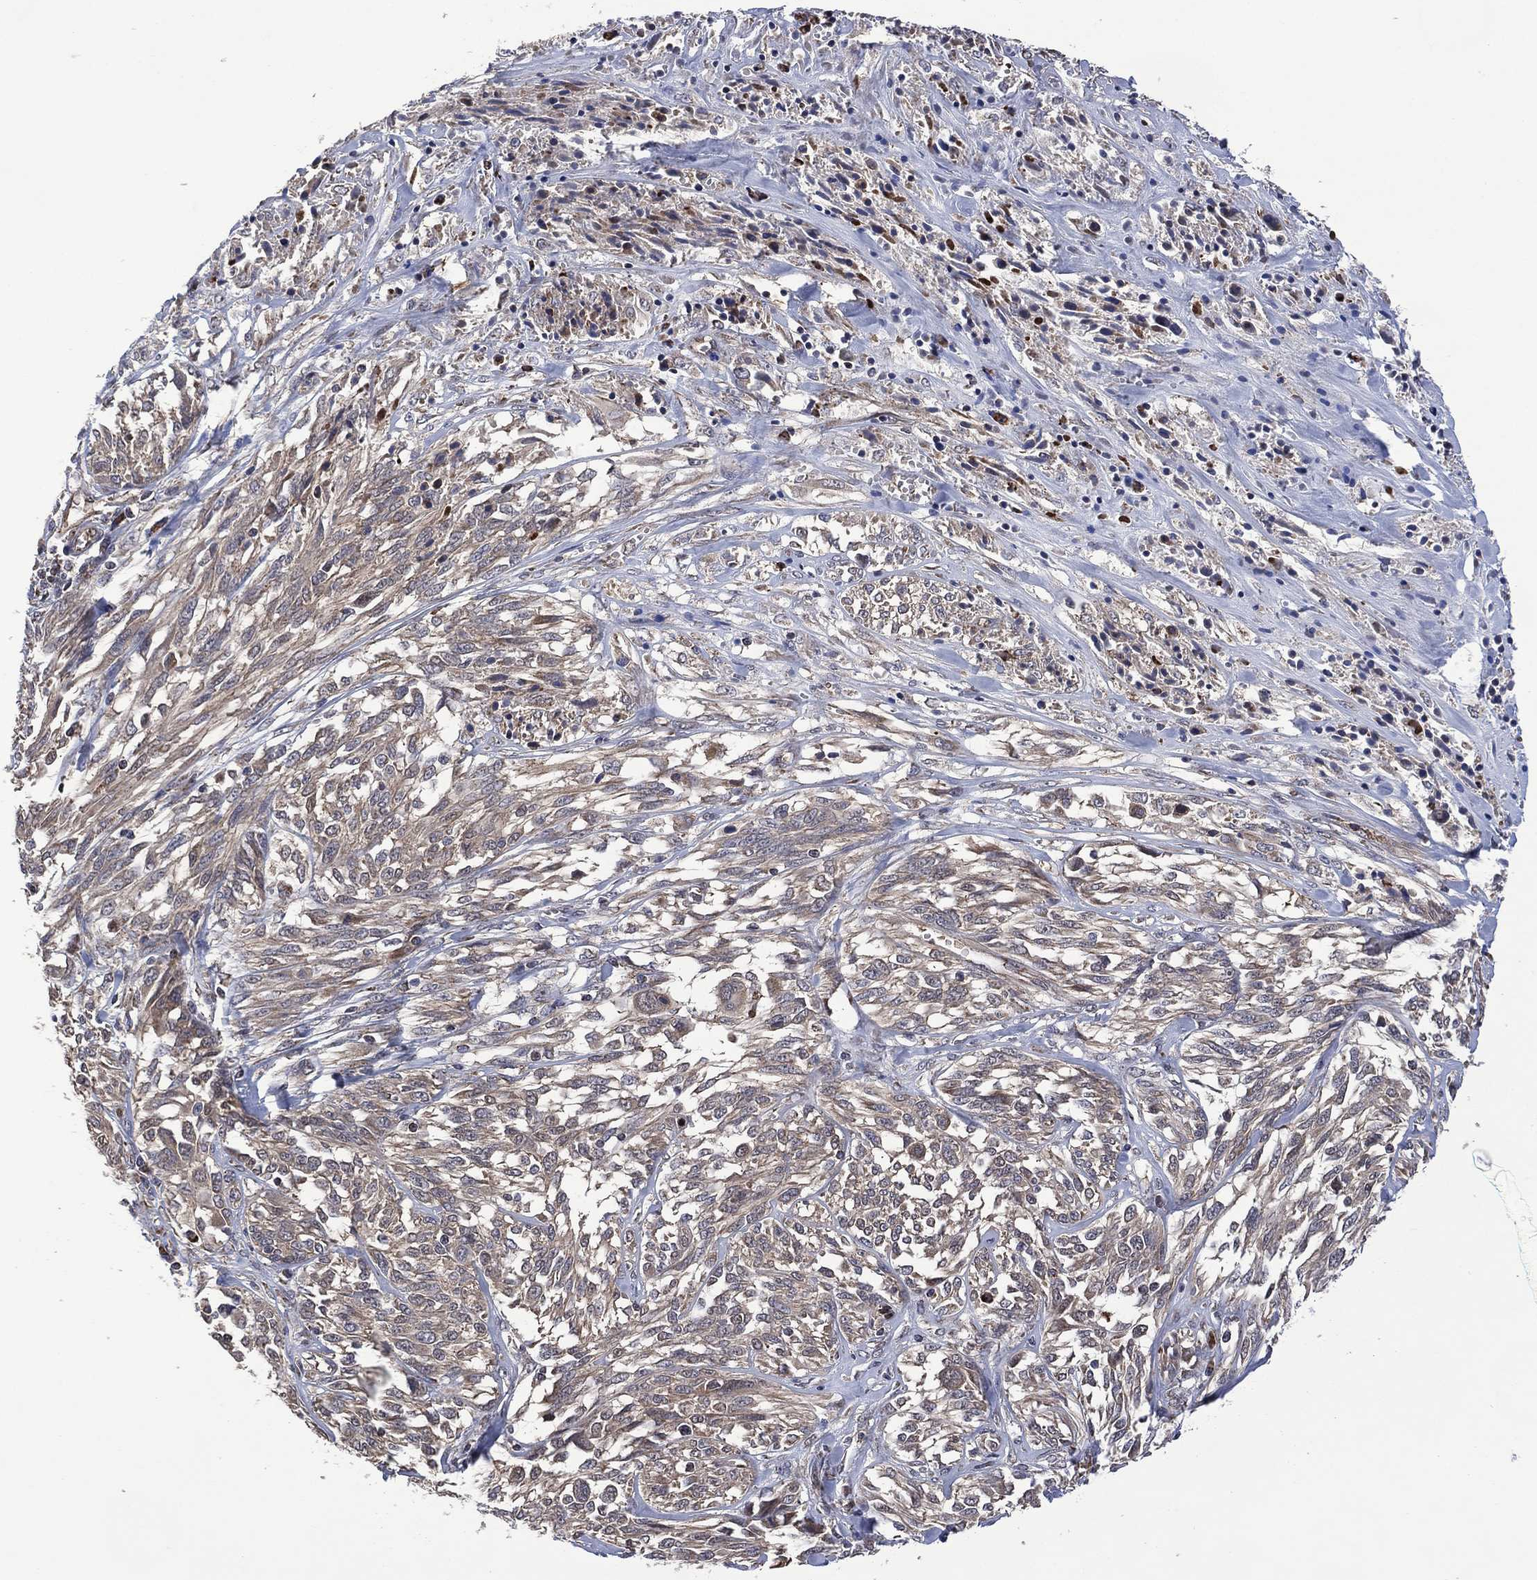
{"staining": {"intensity": "negative", "quantity": "none", "location": "none"}, "tissue": "melanoma", "cell_type": "Tumor cells", "image_type": "cancer", "snomed": [{"axis": "morphology", "description": "Malignant melanoma, NOS"}, {"axis": "topography", "description": "Skin"}], "caption": "The micrograph displays no significant positivity in tumor cells of melanoma. (Brightfield microscopy of DAB (3,3'-diaminobenzidine) immunohistochemistry at high magnification).", "gene": "HTD2", "patient": {"sex": "female", "age": 91}}